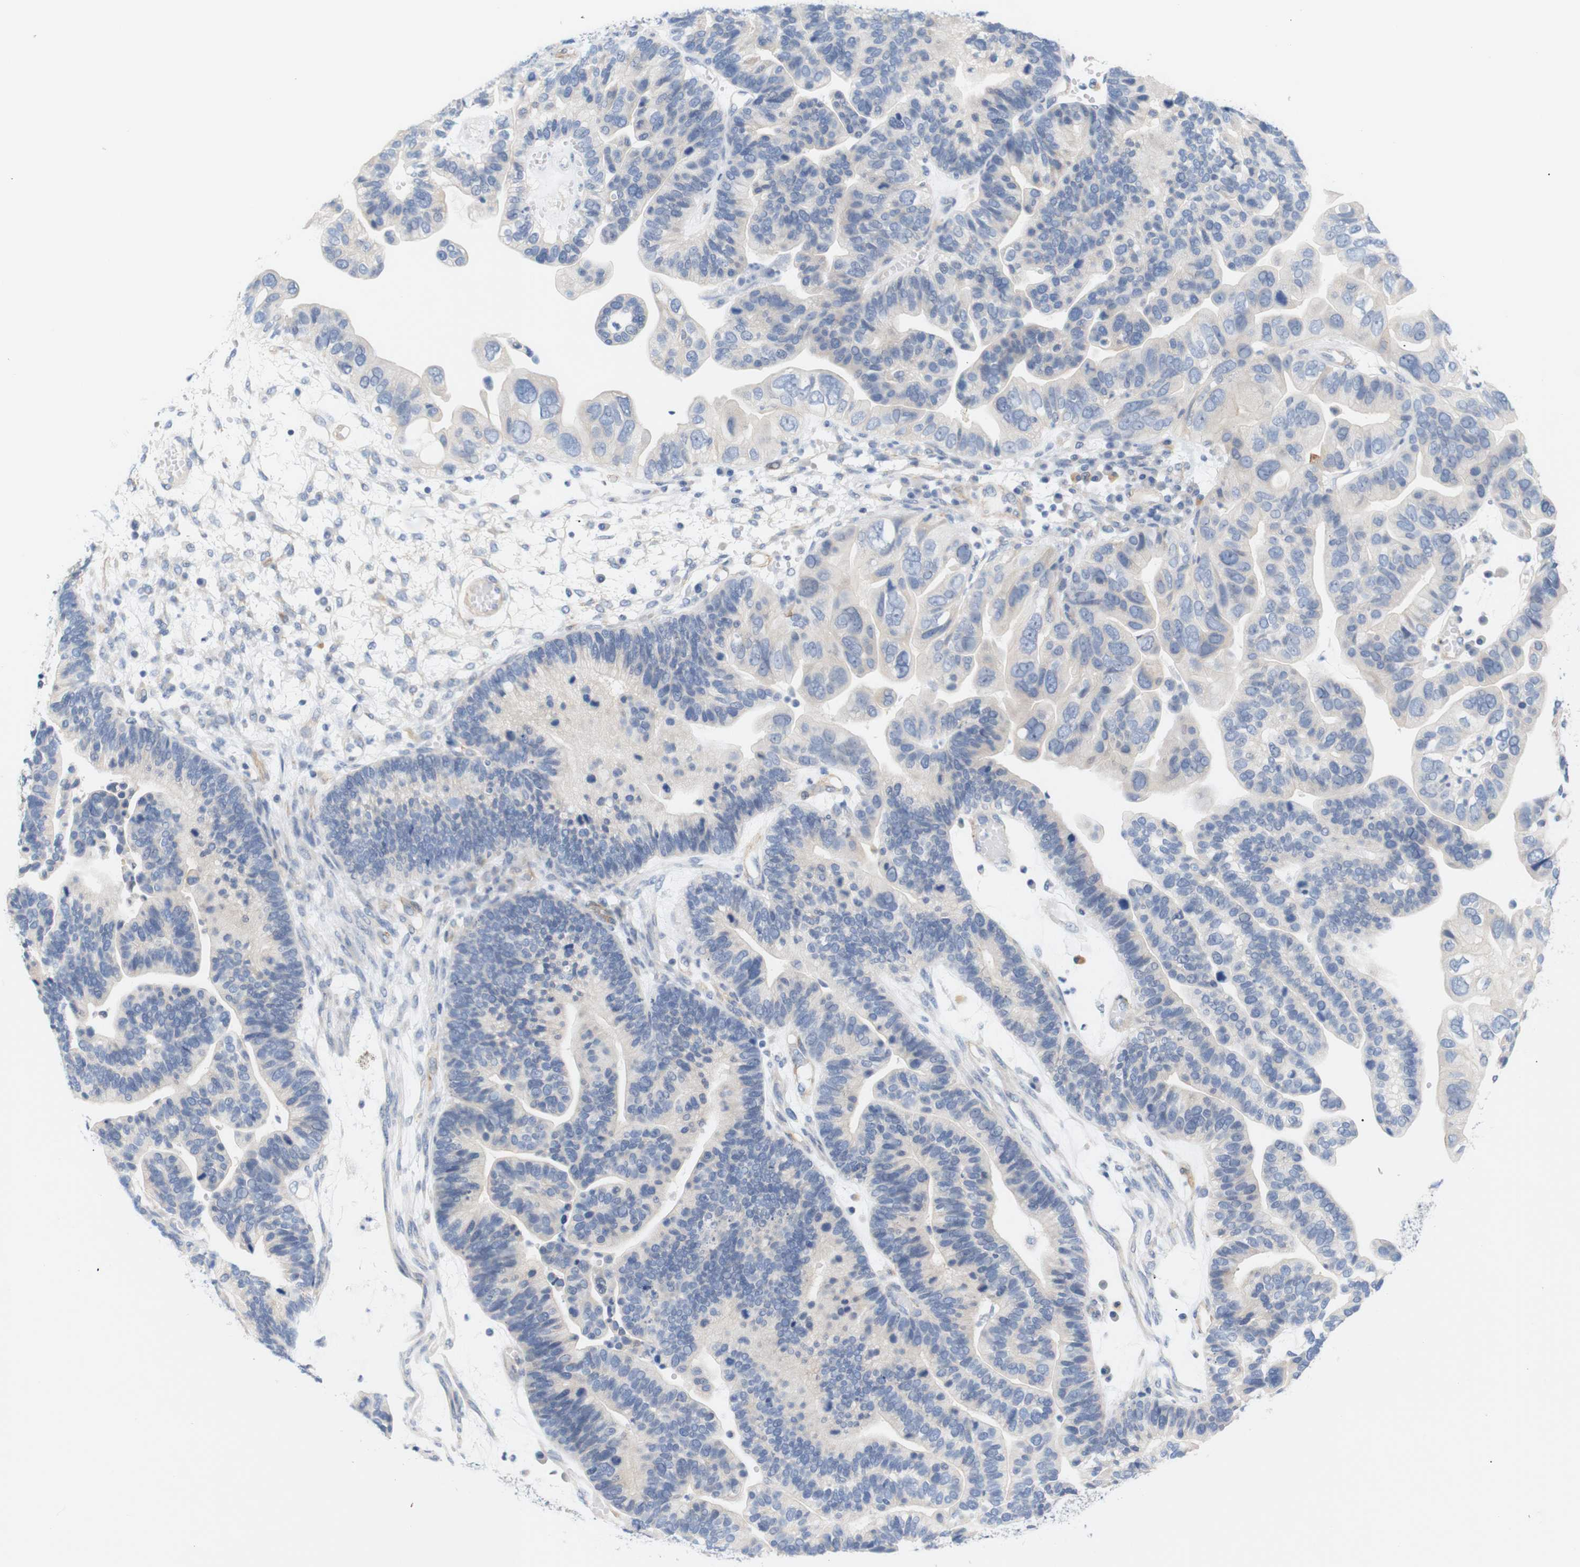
{"staining": {"intensity": "negative", "quantity": "none", "location": "none"}, "tissue": "ovarian cancer", "cell_type": "Tumor cells", "image_type": "cancer", "snomed": [{"axis": "morphology", "description": "Cystadenocarcinoma, serous, NOS"}, {"axis": "topography", "description": "Ovary"}], "caption": "The immunohistochemistry (IHC) micrograph has no significant expression in tumor cells of ovarian serous cystadenocarcinoma tissue.", "gene": "STMN3", "patient": {"sex": "female", "age": 56}}